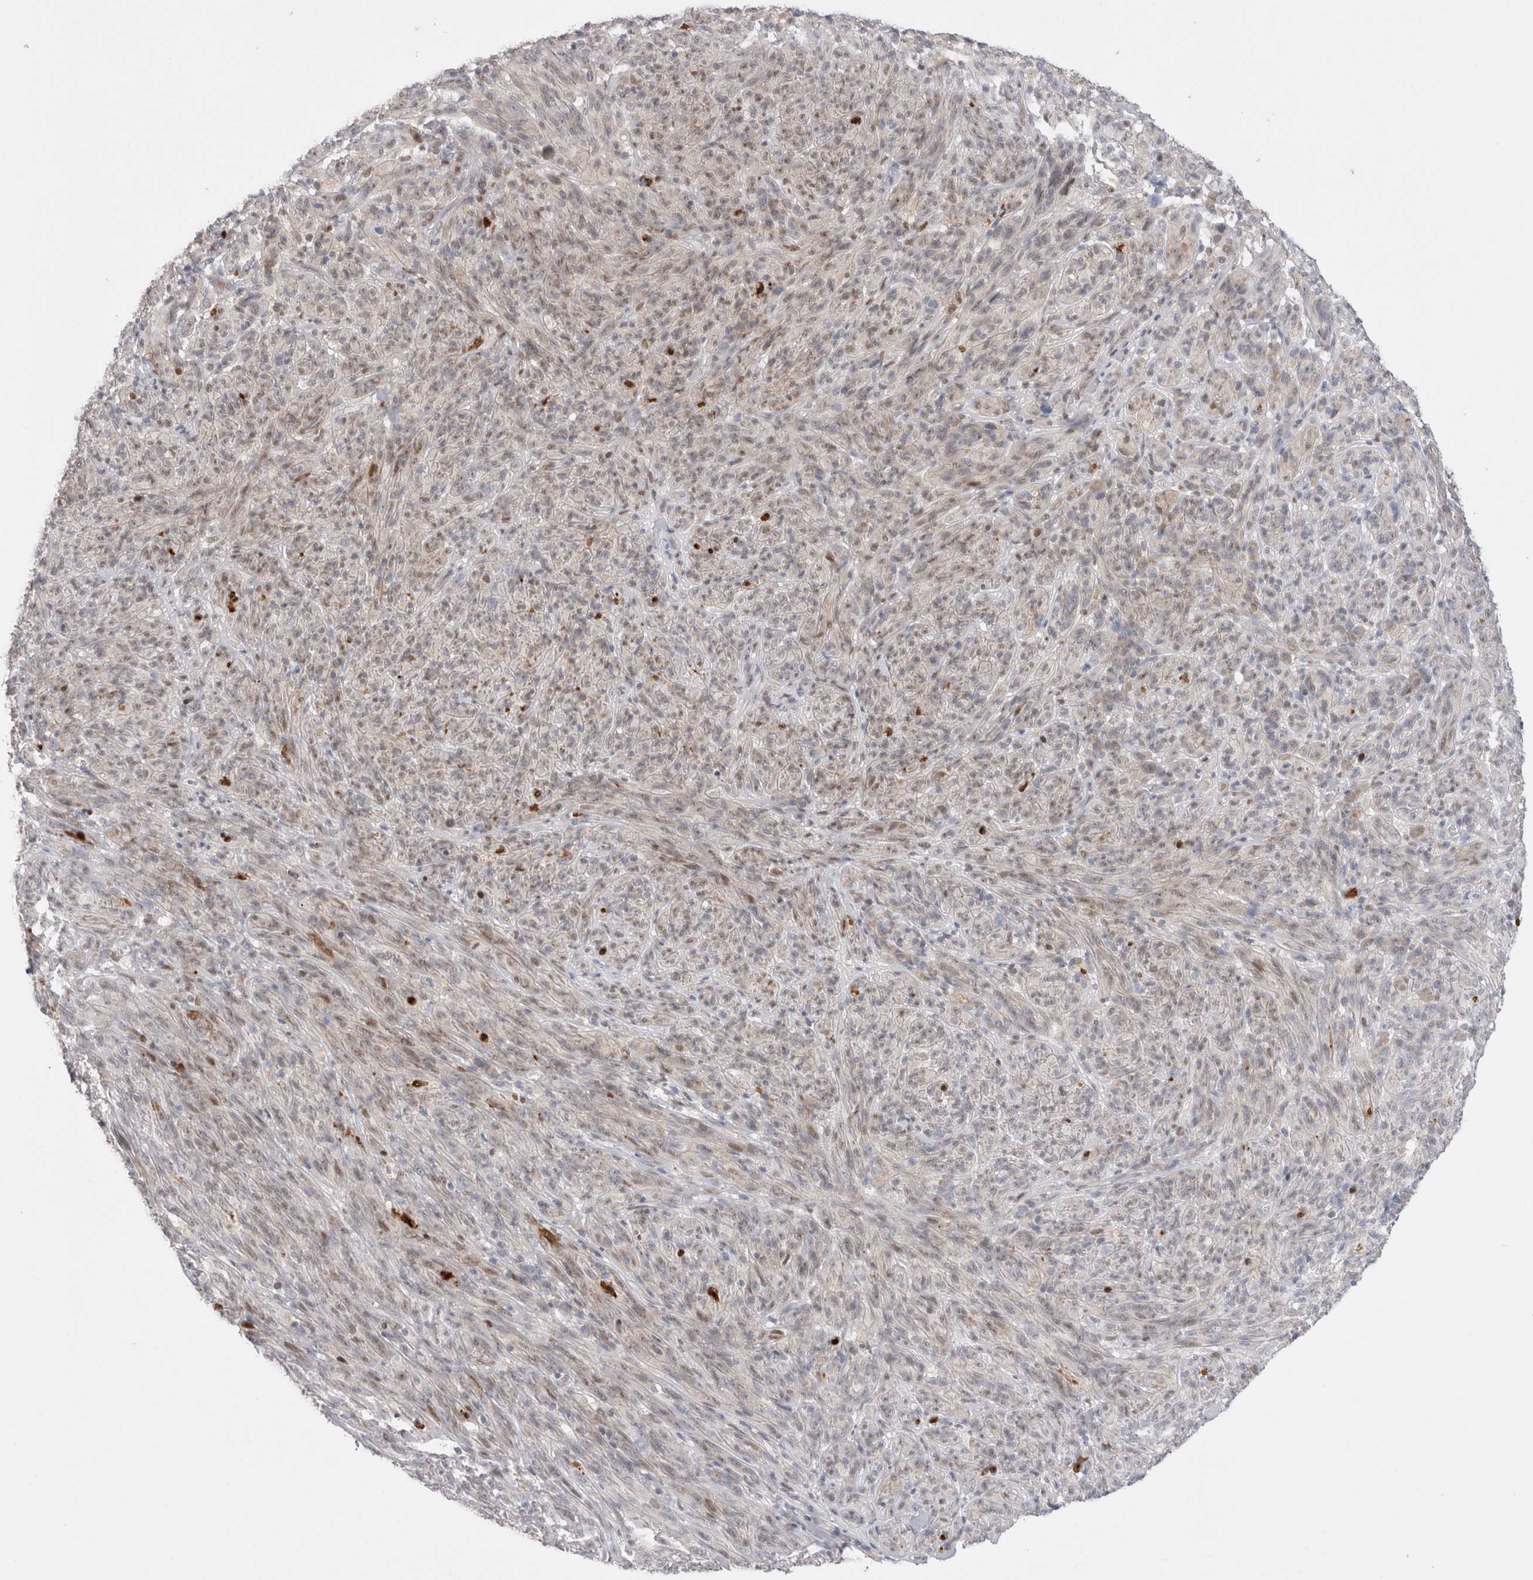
{"staining": {"intensity": "weak", "quantity": ">75%", "location": "nuclear"}, "tissue": "melanoma", "cell_type": "Tumor cells", "image_type": "cancer", "snomed": [{"axis": "morphology", "description": "Malignant melanoma, NOS"}, {"axis": "topography", "description": "Skin of head"}], "caption": "Melanoma stained with immunohistochemistry (IHC) reveals weak nuclear expression in about >75% of tumor cells.", "gene": "TCF4", "patient": {"sex": "male", "age": 96}}